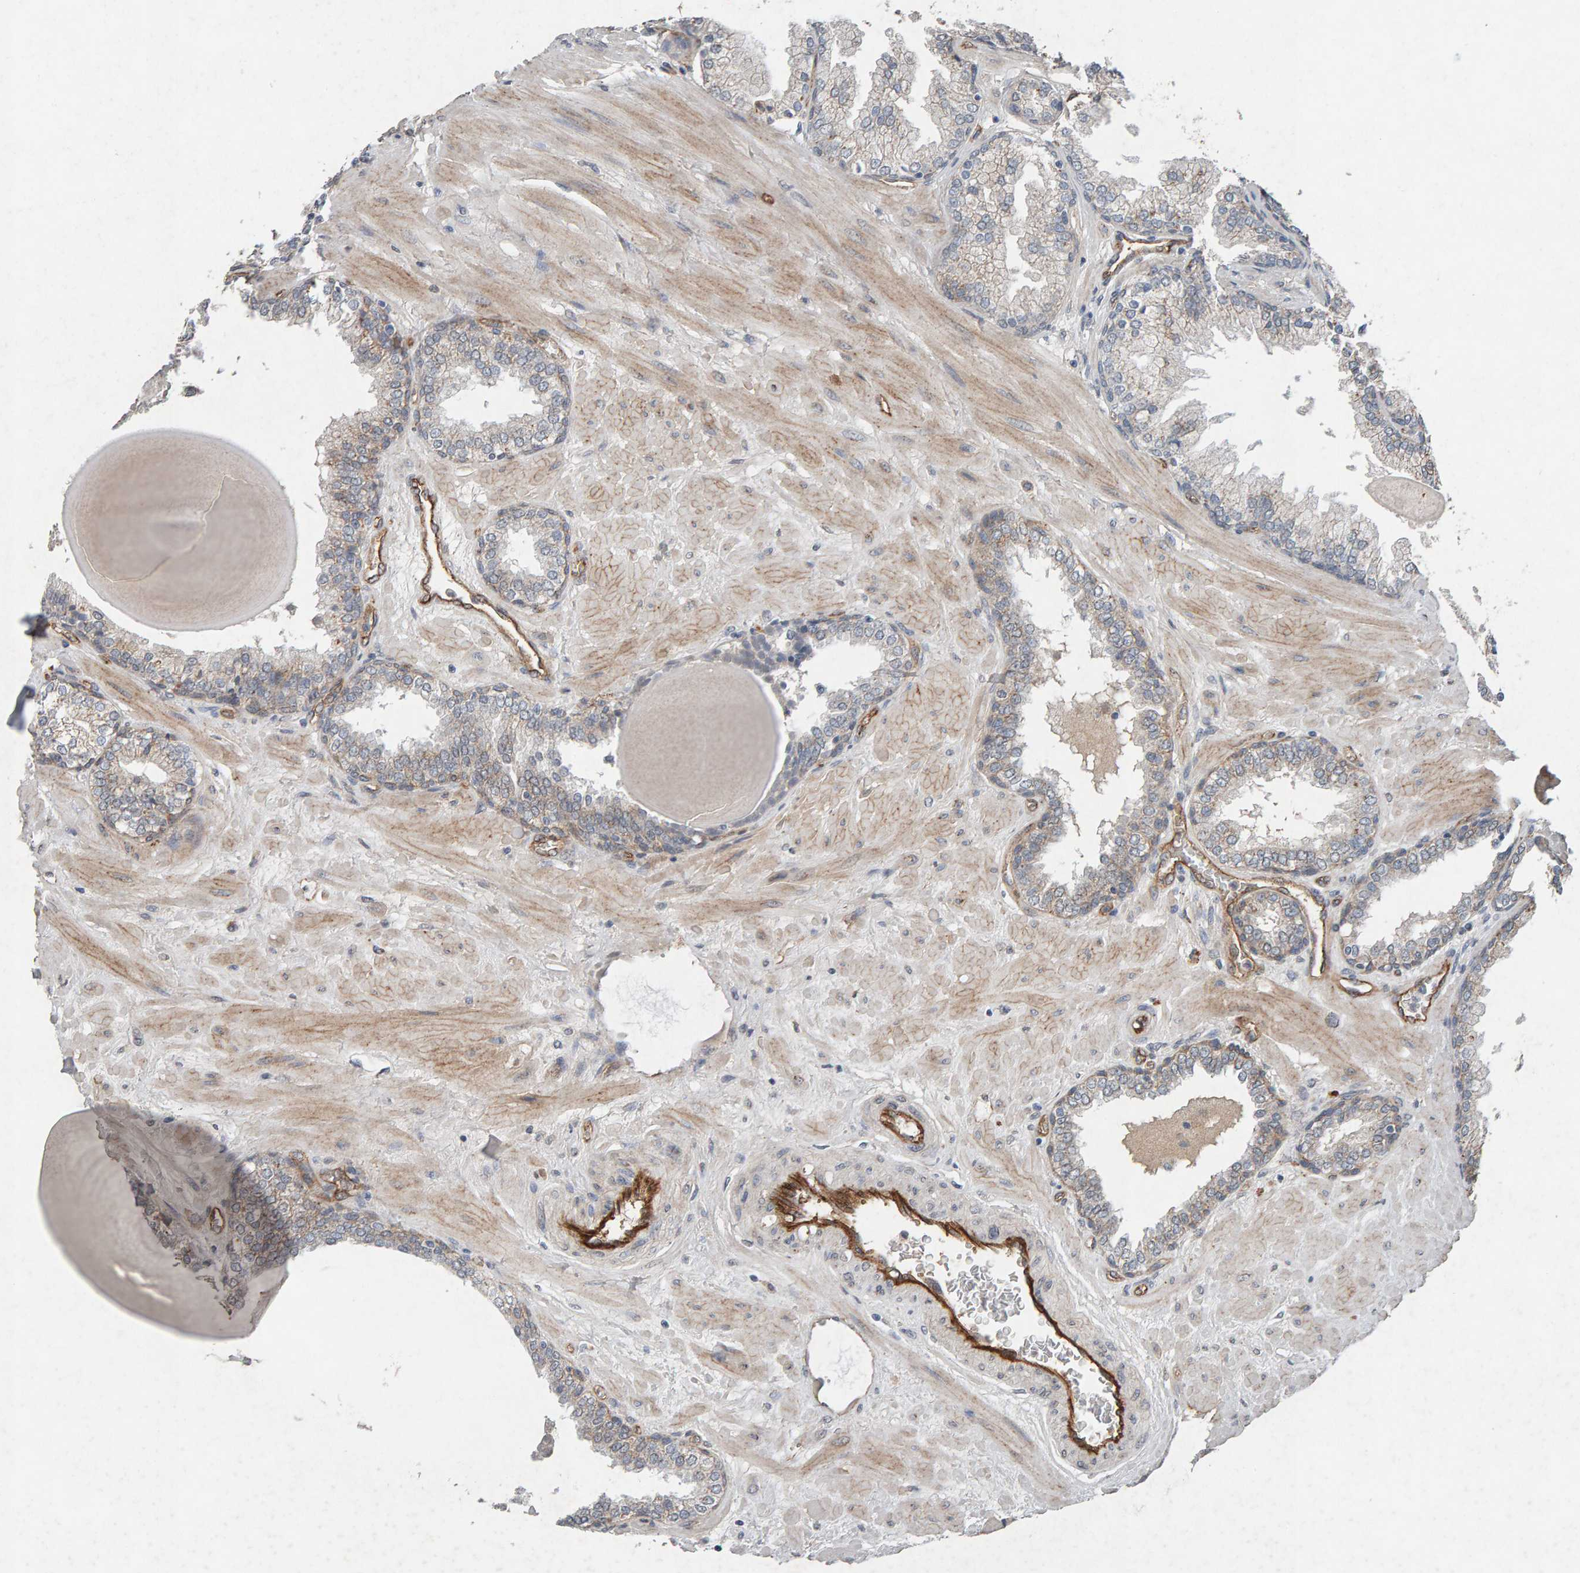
{"staining": {"intensity": "moderate", "quantity": "<25%", "location": "cytoplasmic/membranous"}, "tissue": "prostate", "cell_type": "Glandular cells", "image_type": "normal", "snomed": [{"axis": "morphology", "description": "Normal tissue, NOS"}, {"axis": "topography", "description": "Prostate"}], "caption": "Glandular cells display low levels of moderate cytoplasmic/membranous staining in about <25% of cells in unremarkable prostate. (DAB IHC with brightfield microscopy, high magnification).", "gene": "PTPRM", "patient": {"sex": "male", "age": 51}}